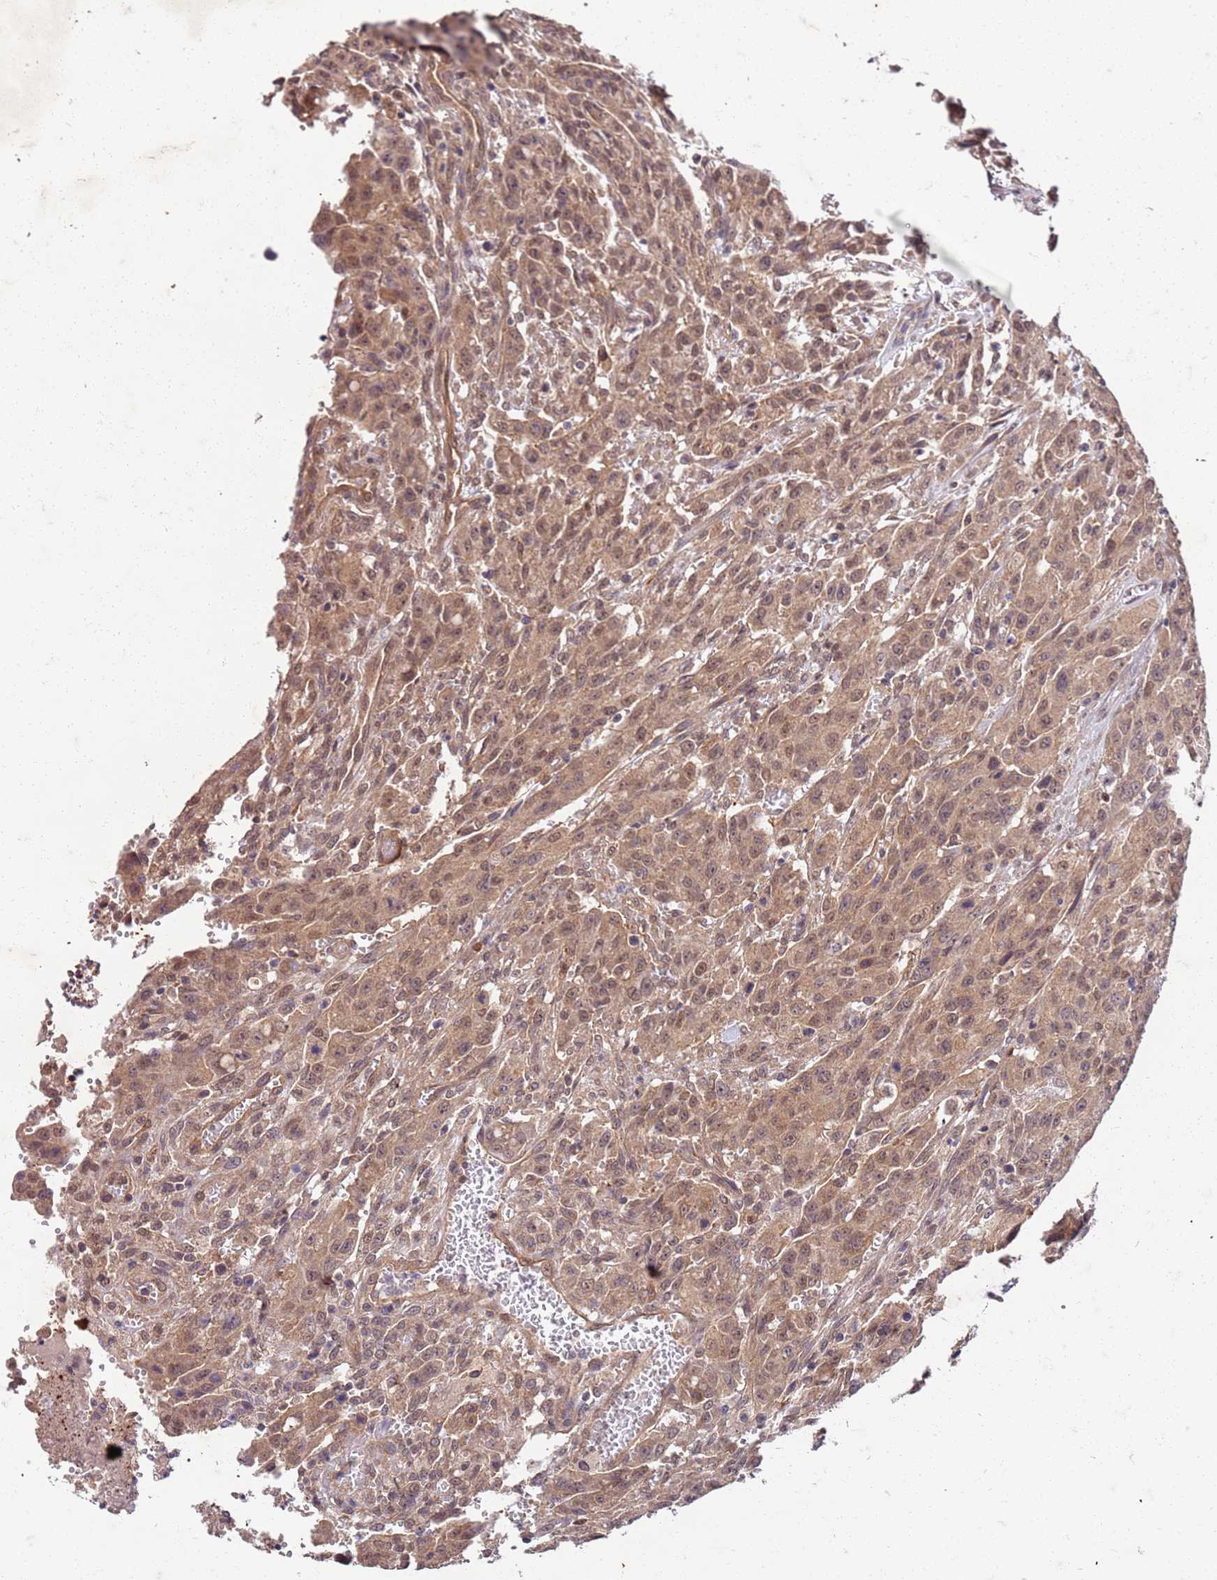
{"staining": {"intensity": "moderate", "quantity": ">75%", "location": "cytoplasmic/membranous,nuclear"}, "tissue": "colorectal cancer", "cell_type": "Tumor cells", "image_type": "cancer", "snomed": [{"axis": "morphology", "description": "Adenocarcinoma, NOS"}, {"axis": "topography", "description": "Colon"}], "caption": "DAB (3,3'-diaminobenzidine) immunohistochemical staining of human colorectal cancer demonstrates moderate cytoplasmic/membranous and nuclear protein positivity in about >75% of tumor cells.", "gene": "UBE3A", "patient": {"sex": "male", "age": 62}}